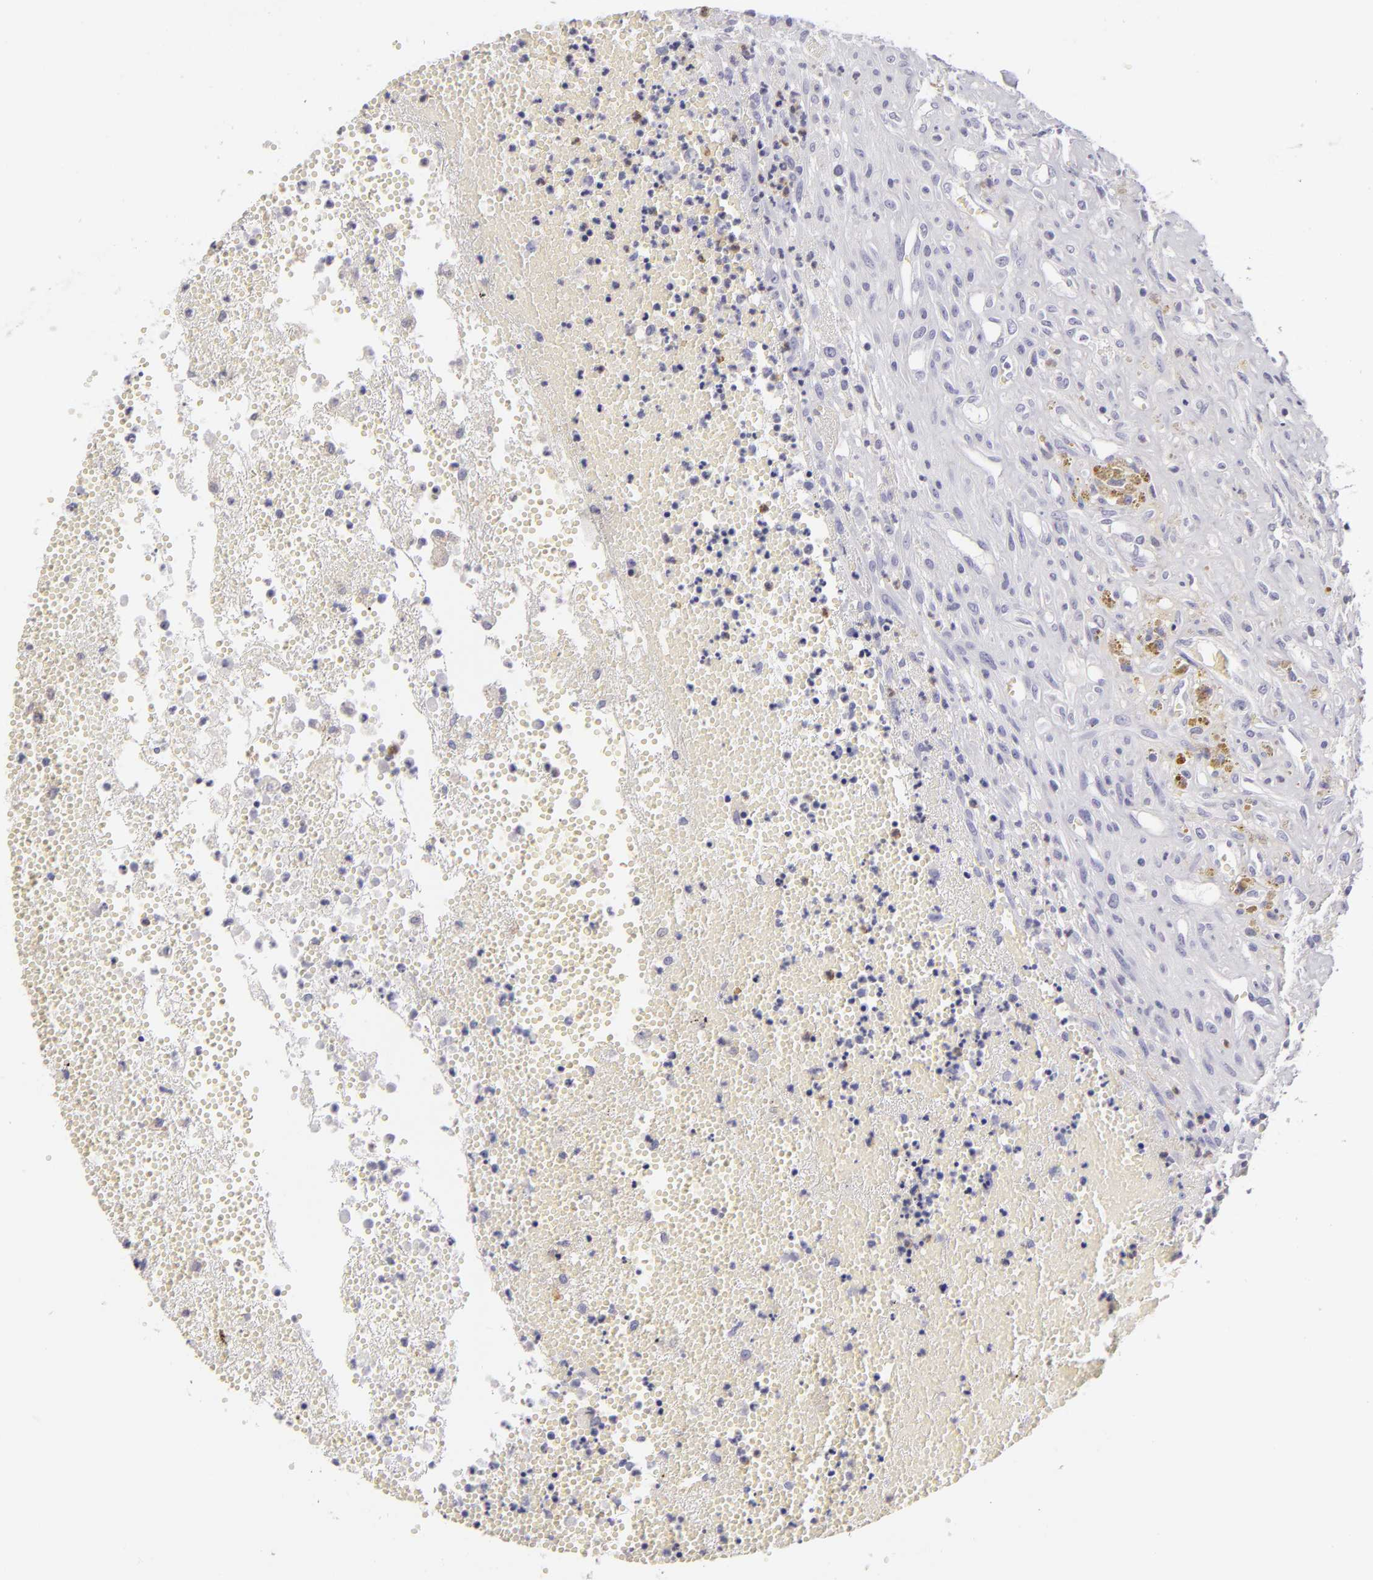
{"staining": {"intensity": "negative", "quantity": "none", "location": "none"}, "tissue": "glioma", "cell_type": "Tumor cells", "image_type": "cancer", "snomed": [{"axis": "morphology", "description": "Glioma, malignant, High grade"}, {"axis": "topography", "description": "Brain"}], "caption": "Protein analysis of malignant high-grade glioma exhibits no significant expression in tumor cells. Brightfield microscopy of immunohistochemistry stained with DAB (brown) and hematoxylin (blue), captured at high magnification.", "gene": "TNNC1", "patient": {"sex": "male", "age": 66}}